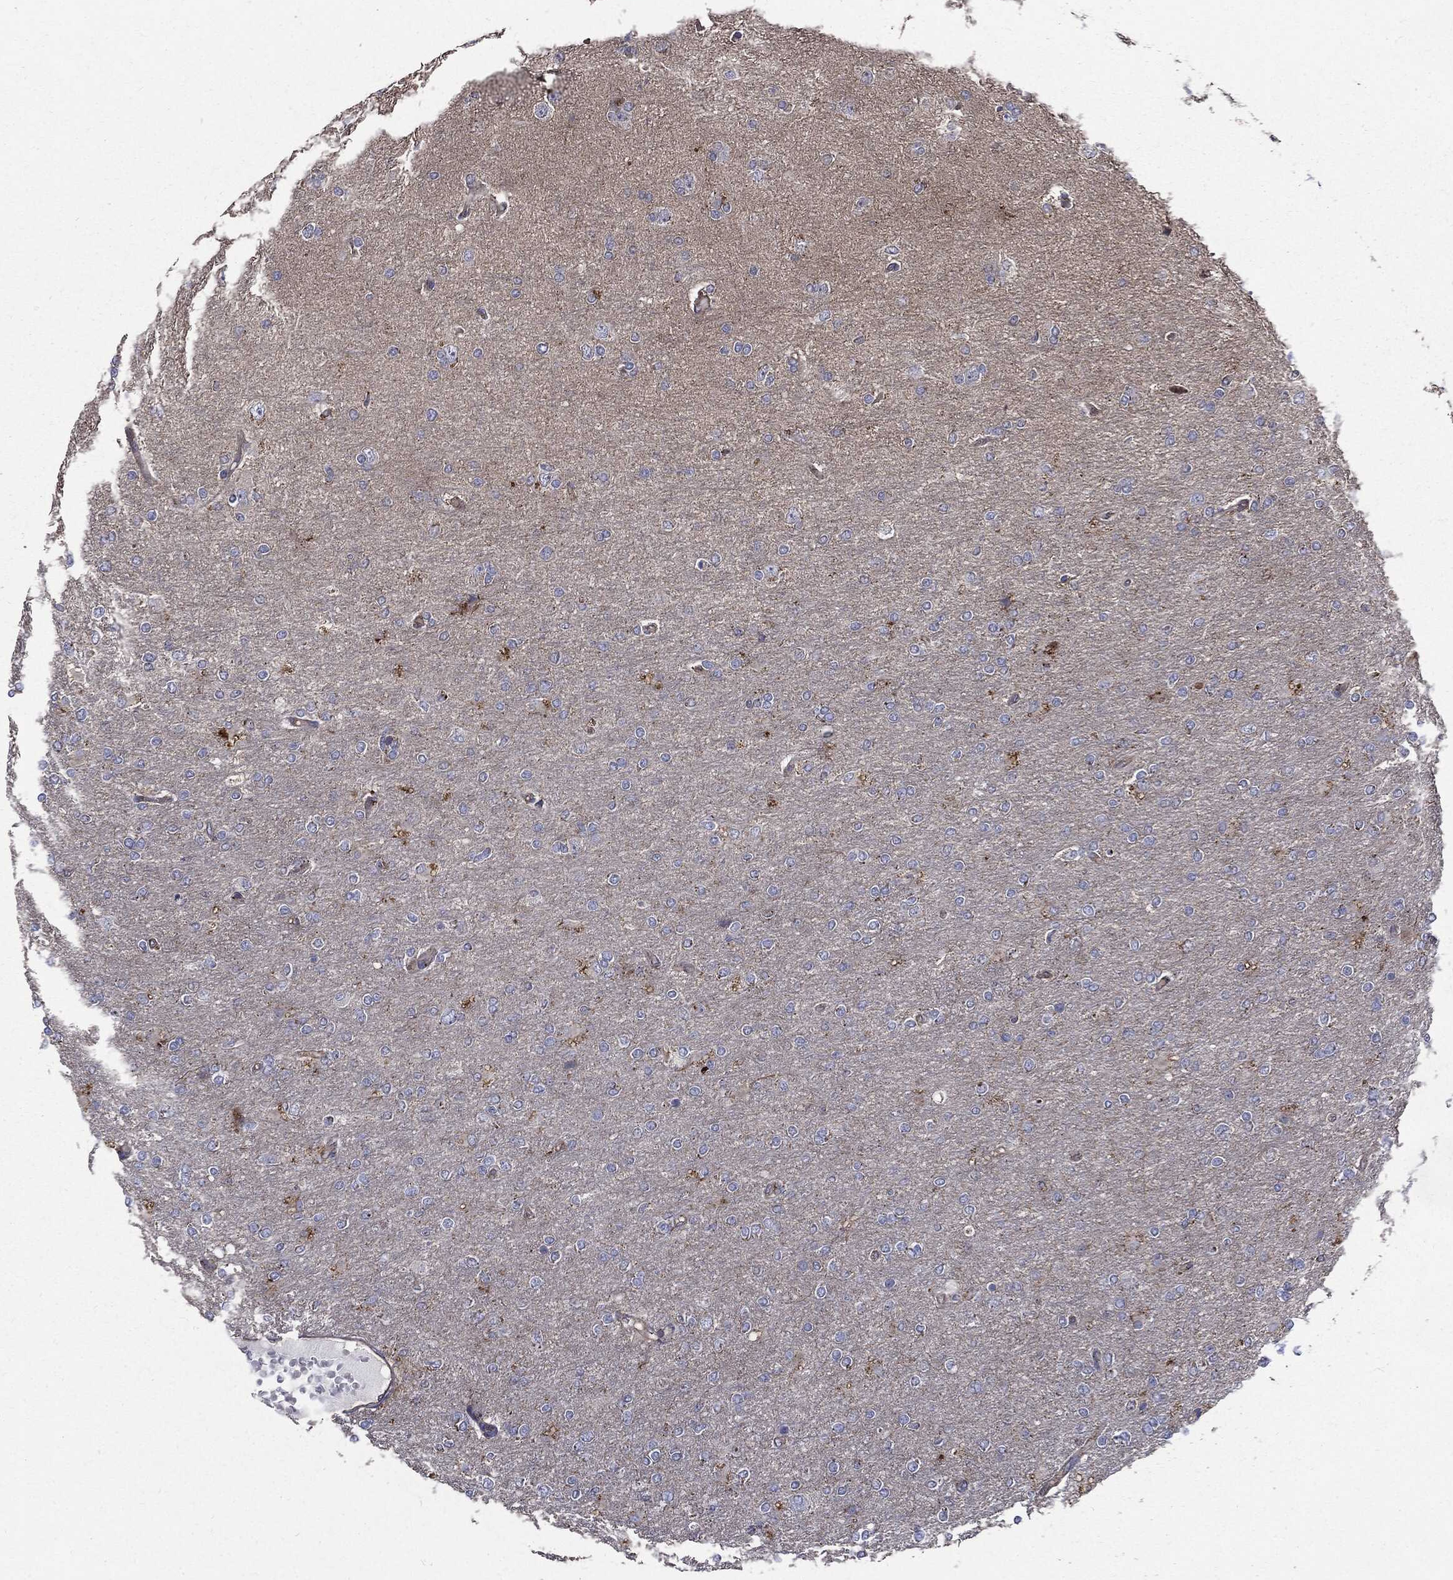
{"staining": {"intensity": "negative", "quantity": "none", "location": "none"}, "tissue": "glioma", "cell_type": "Tumor cells", "image_type": "cancer", "snomed": [{"axis": "morphology", "description": "Glioma, malignant, High grade"}, {"axis": "topography", "description": "Cerebral cortex"}], "caption": "Immunohistochemistry of malignant high-grade glioma demonstrates no positivity in tumor cells.", "gene": "PDCD6IP", "patient": {"sex": "male", "age": 70}}